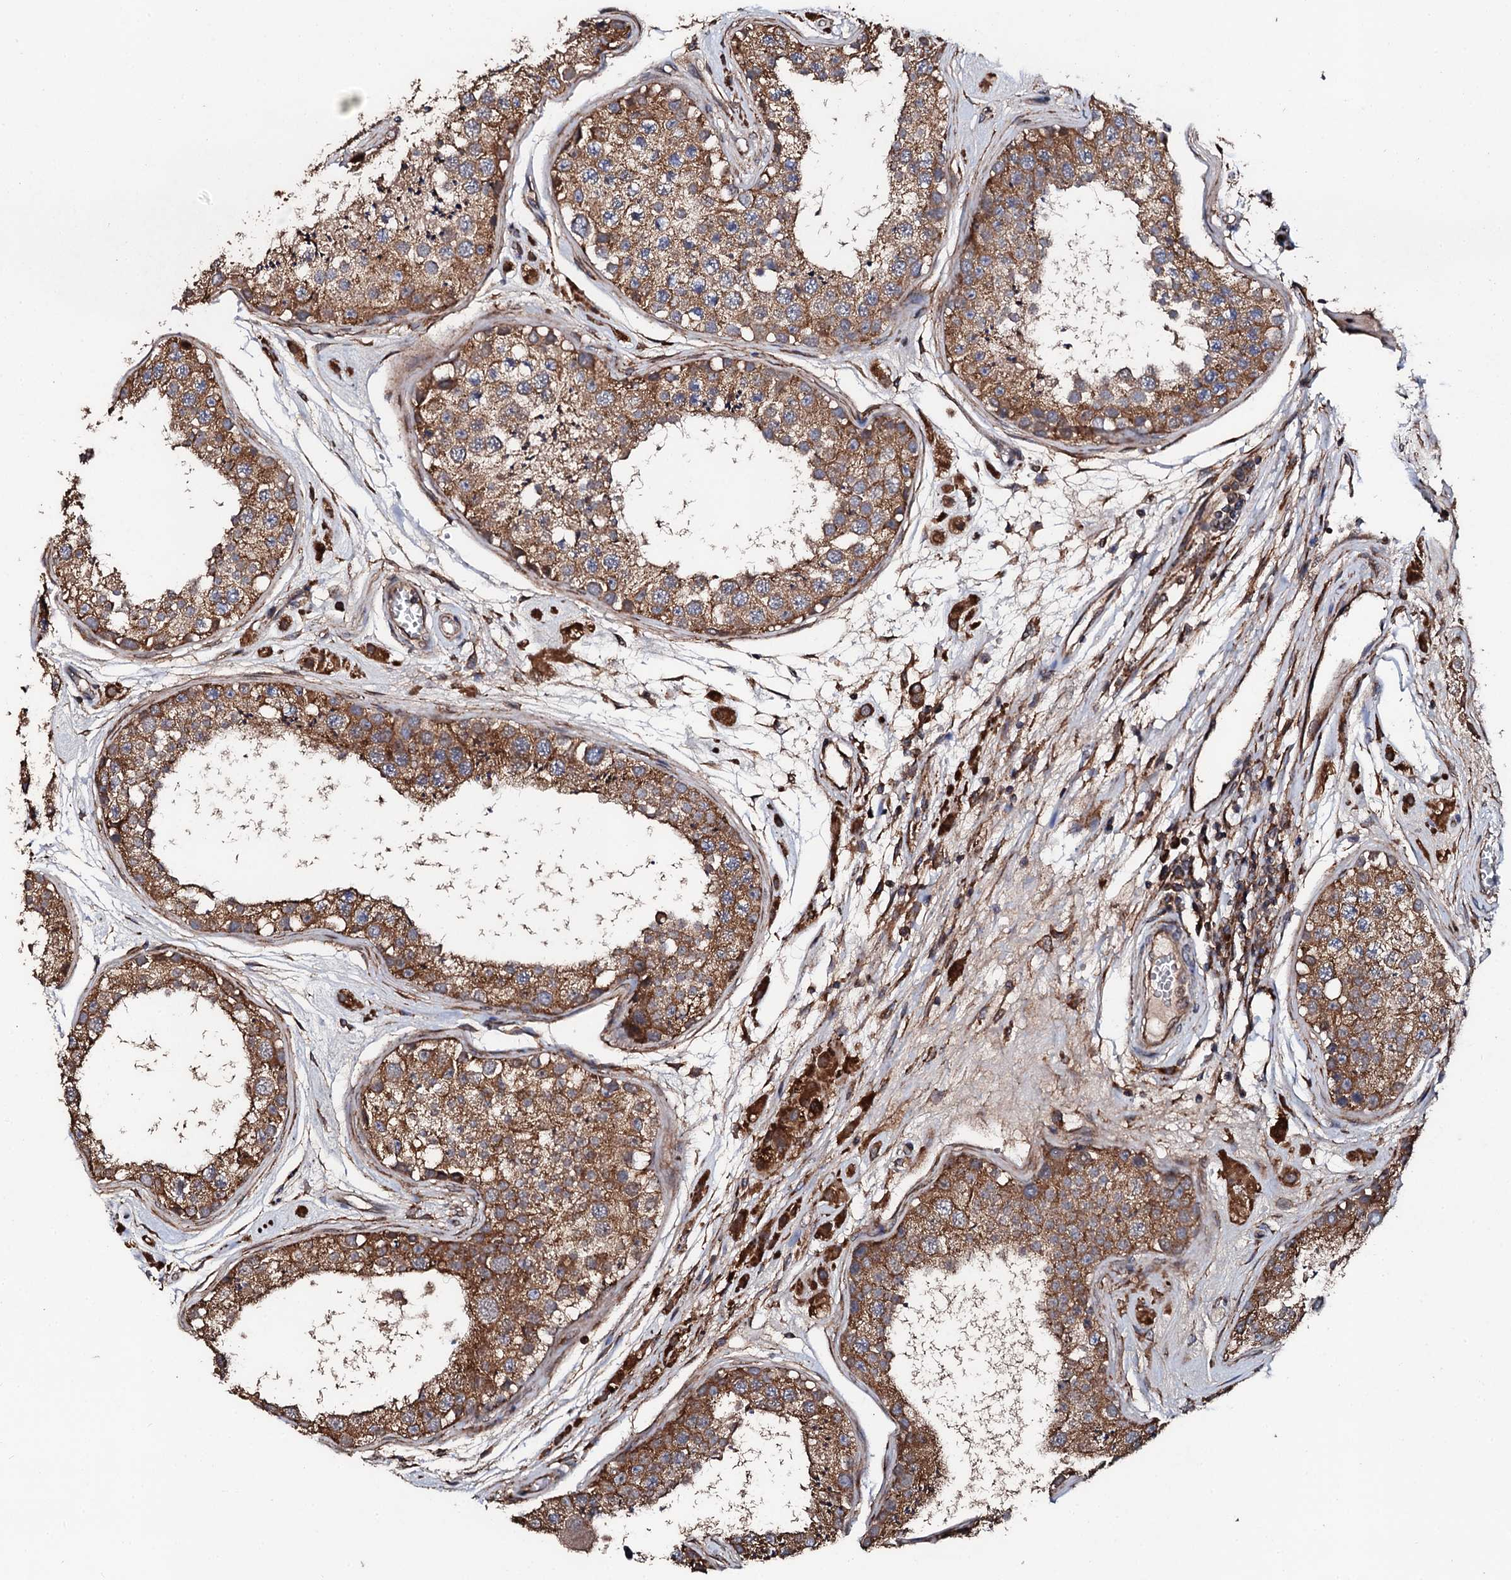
{"staining": {"intensity": "moderate", "quantity": ">75%", "location": "cytoplasmic/membranous"}, "tissue": "testis", "cell_type": "Cells in seminiferous ducts", "image_type": "normal", "snomed": [{"axis": "morphology", "description": "Normal tissue, NOS"}, {"axis": "topography", "description": "Testis"}], "caption": "Immunohistochemistry (DAB) staining of normal testis displays moderate cytoplasmic/membranous protein expression in approximately >75% of cells in seminiferous ducts.", "gene": "CKAP5", "patient": {"sex": "male", "age": 25}}